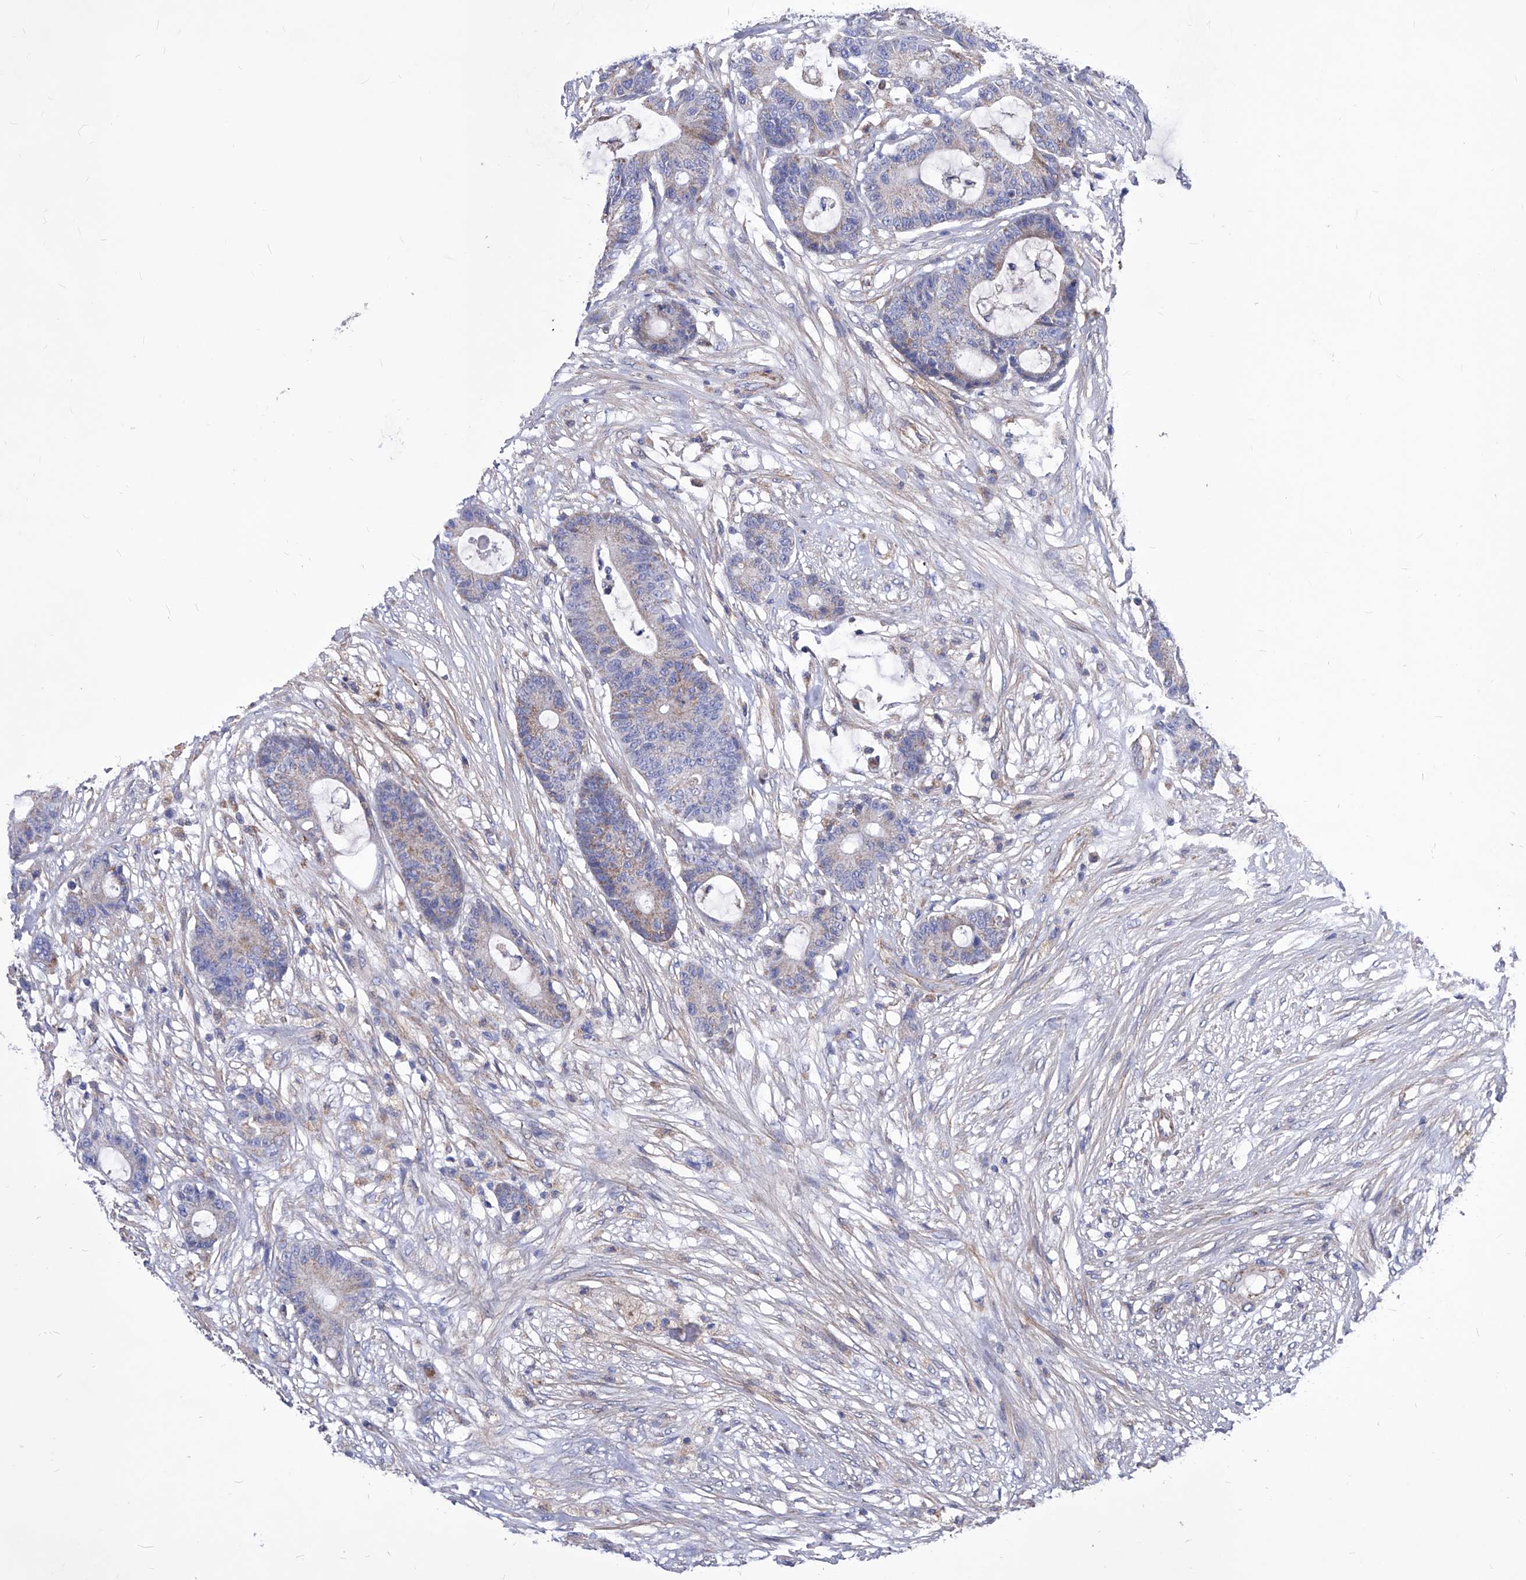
{"staining": {"intensity": "weak", "quantity": "<25%", "location": "cytoplasmic/membranous"}, "tissue": "colorectal cancer", "cell_type": "Tumor cells", "image_type": "cancer", "snomed": [{"axis": "morphology", "description": "Adenocarcinoma, NOS"}, {"axis": "topography", "description": "Colon"}], "caption": "A micrograph of adenocarcinoma (colorectal) stained for a protein demonstrates no brown staining in tumor cells. The staining is performed using DAB brown chromogen with nuclei counter-stained in using hematoxylin.", "gene": "HRNR", "patient": {"sex": "female", "age": 84}}